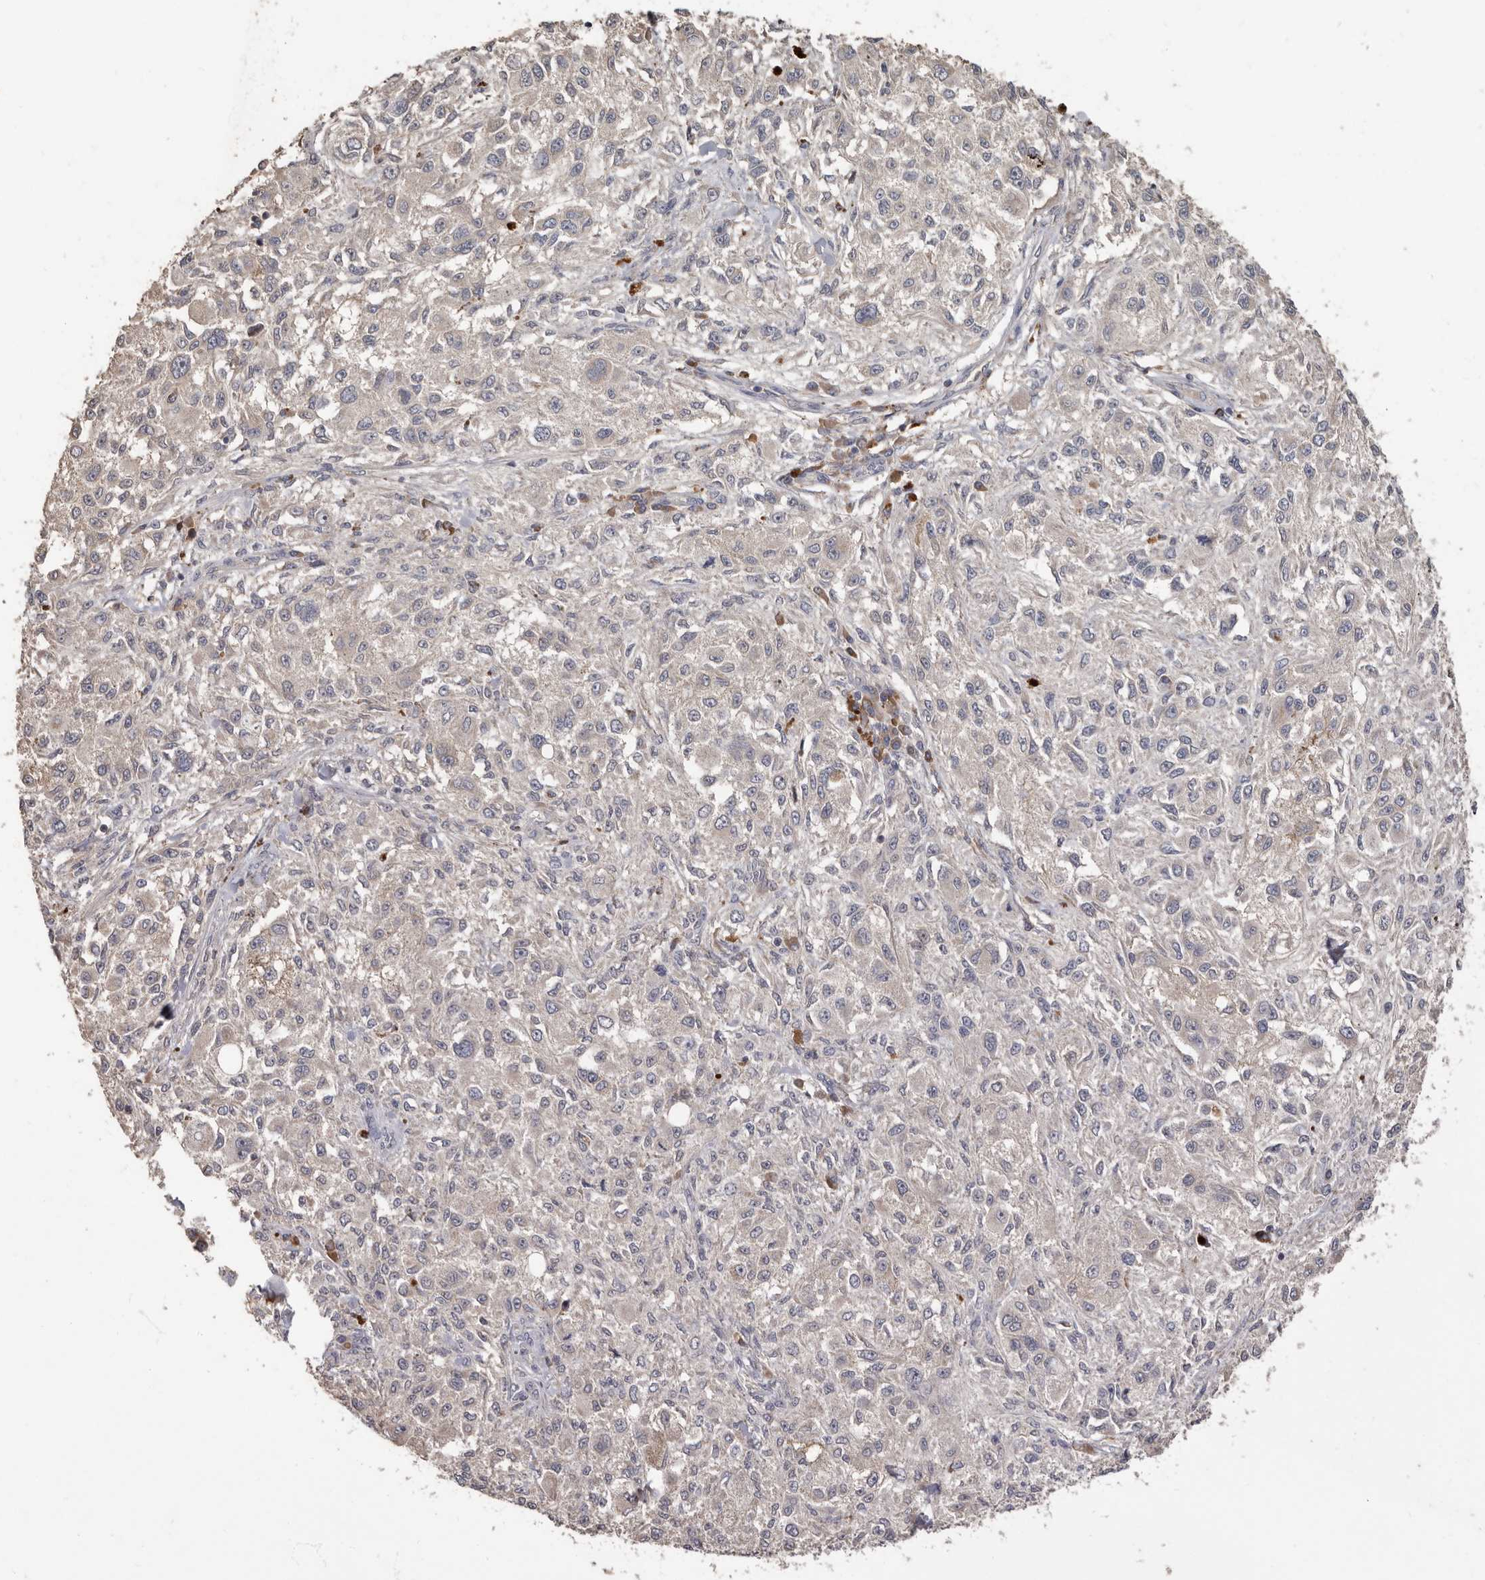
{"staining": {"intensity": "weak", "quantity": "<25%", "location": "cytoplasmic/membranous"}, "tissue": "melanoma", "cell_type": "Tumor cells", "image_type": "cancer", "snomed": [{"axis": "morphology", "description": "Necrosis, NOS"}, {"axis": "morphology", "description": "Malignant melanoma, NOS"}, {"axis": "topography", "description": "Skin"}], "caption": "The photomicrograph displays no significant expression in tumor cells of melanoma.", "gene": "KIF26B", "patient": {"sex": "female", "age": 87}}